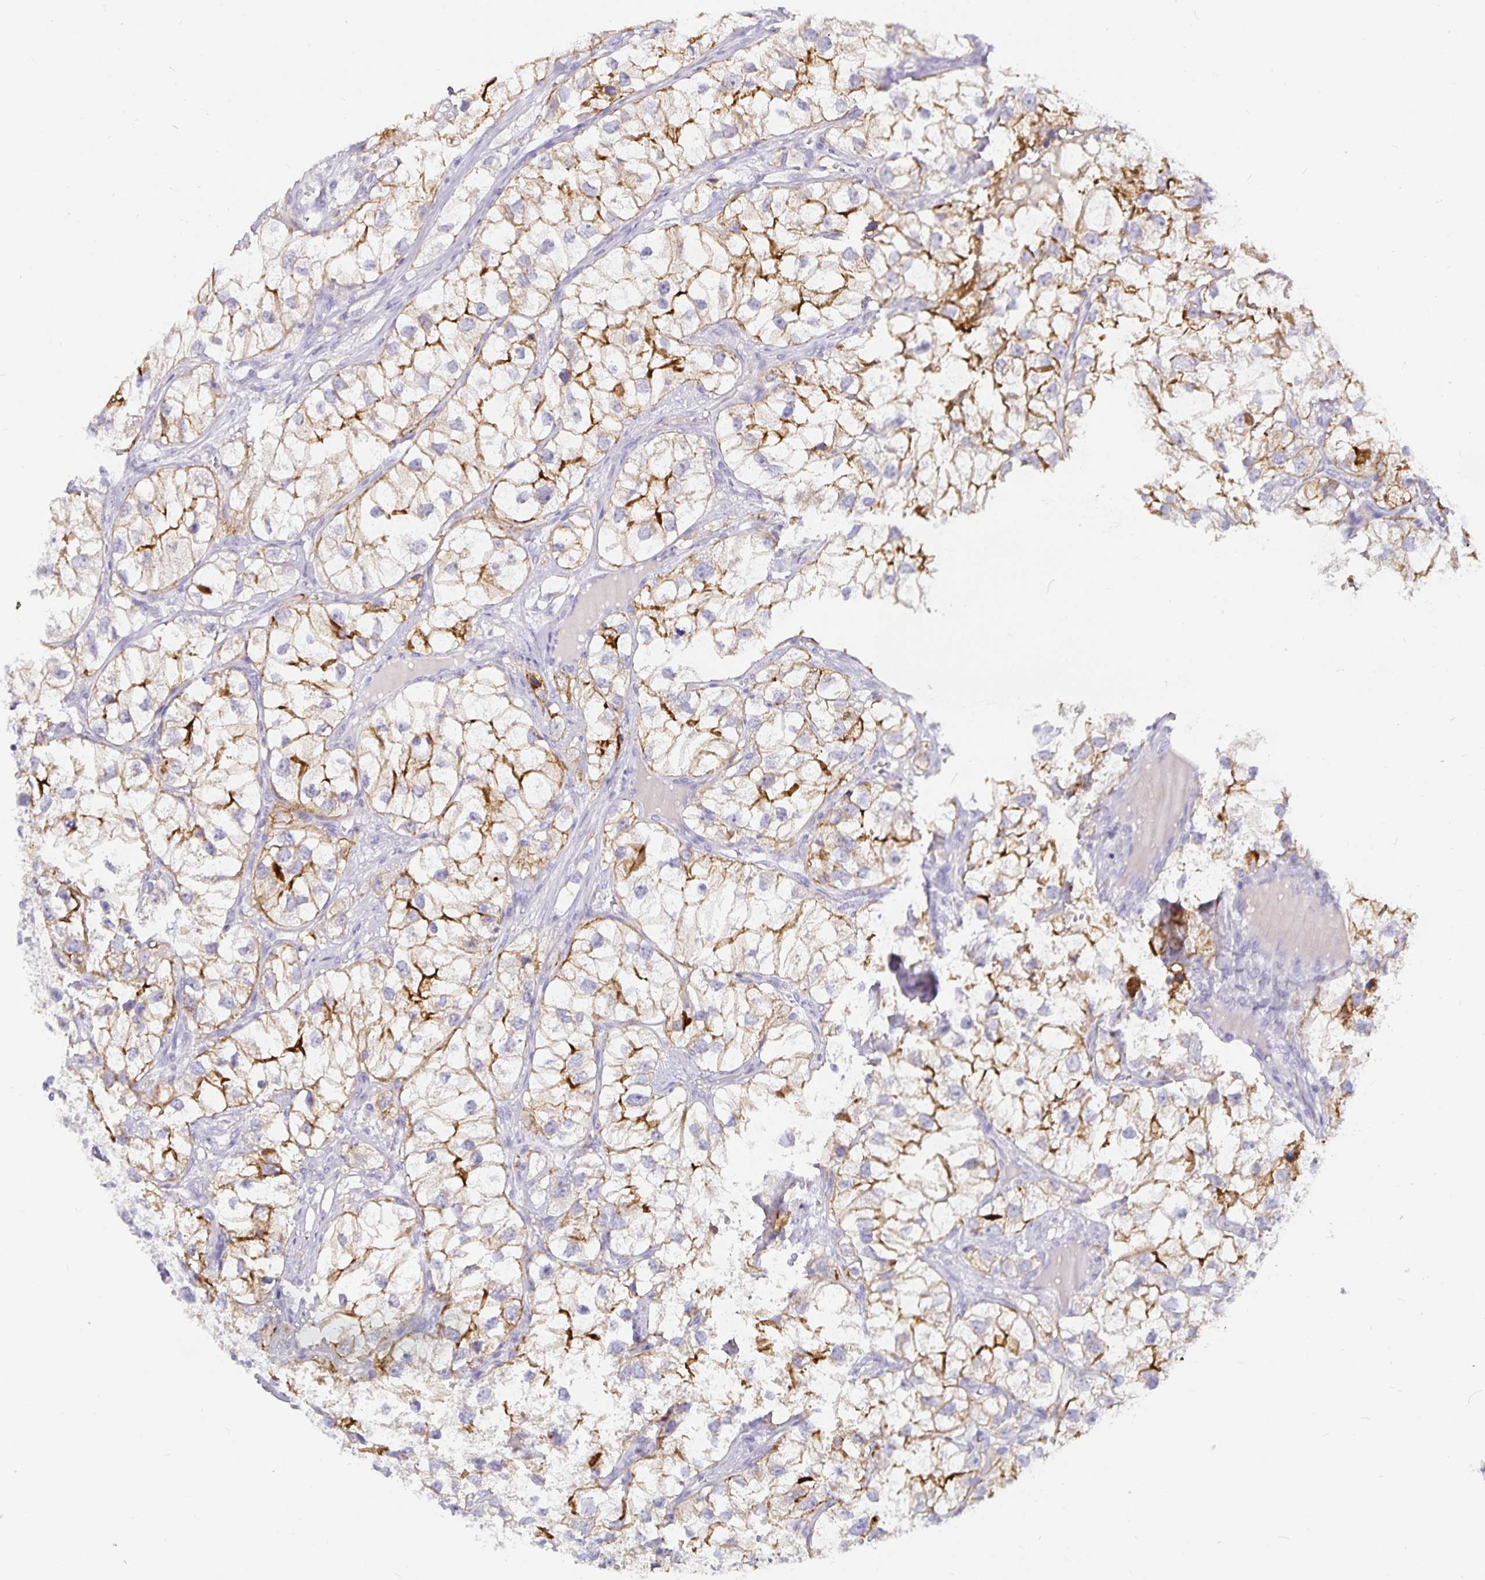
{"staining": {"intensity": "moderate", "quantity": "25%-75%", "location": "cytoplasmic/membranous"}, "tissue": "renal cancer", "cell_type": "Tumor cells", "image_type": "cancer", "snomed": [{"axis": "morphology", "description": "Adenocarcinoma, NOS"}, {"axis": "topography", "description": "Kidney"}], "caption": "Protein positivity by IHC exhibits moderate cytoplasmic/membranous positivity in approximately 25%-75% of tumor cells in adenocarcinoma (renal). (Brightfield microscopy of DAB IHC at high magnification).", "gene": "CA12", "patient": {"sex": "male", "age": 59}}